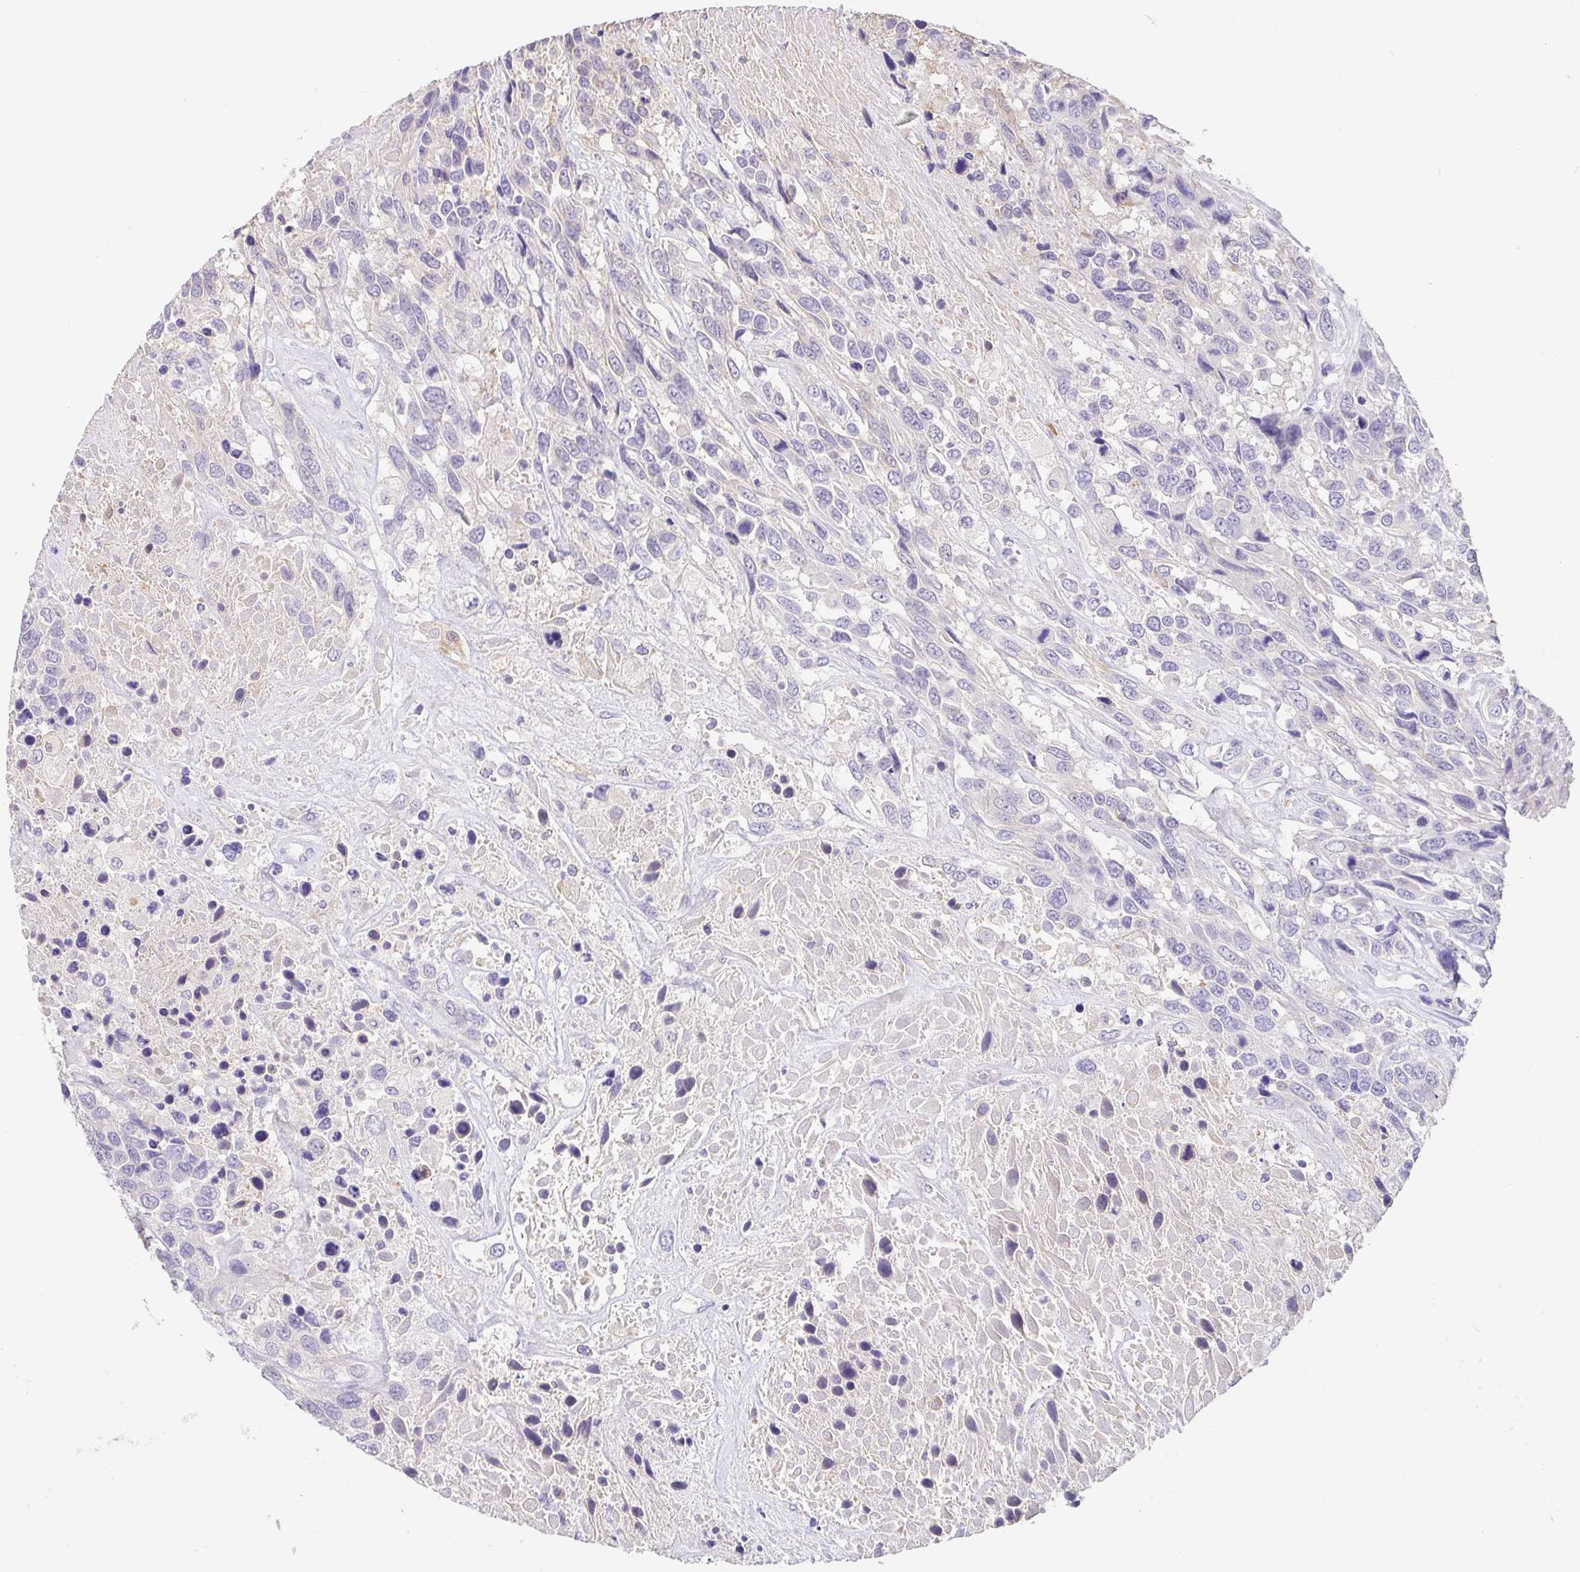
{"staining": {"intensity": "negative", "quantity": "none", "location": "none"}, "tissue": "urothelial cancer", "cell_type": "Tumor cells", "image_type": "cancer", "snomed": [{"axis": "morphology", "description": "Urothelial carcinoma, High grade"}, {"axis": "topography", "description": "Urinary bladder"}], "caption": "Photomicrograph shows no protein expression in tumor cells of urothelial cancer tissue.", "gene": "FABP3", "patient": {"sex": "female", "age": 70}}